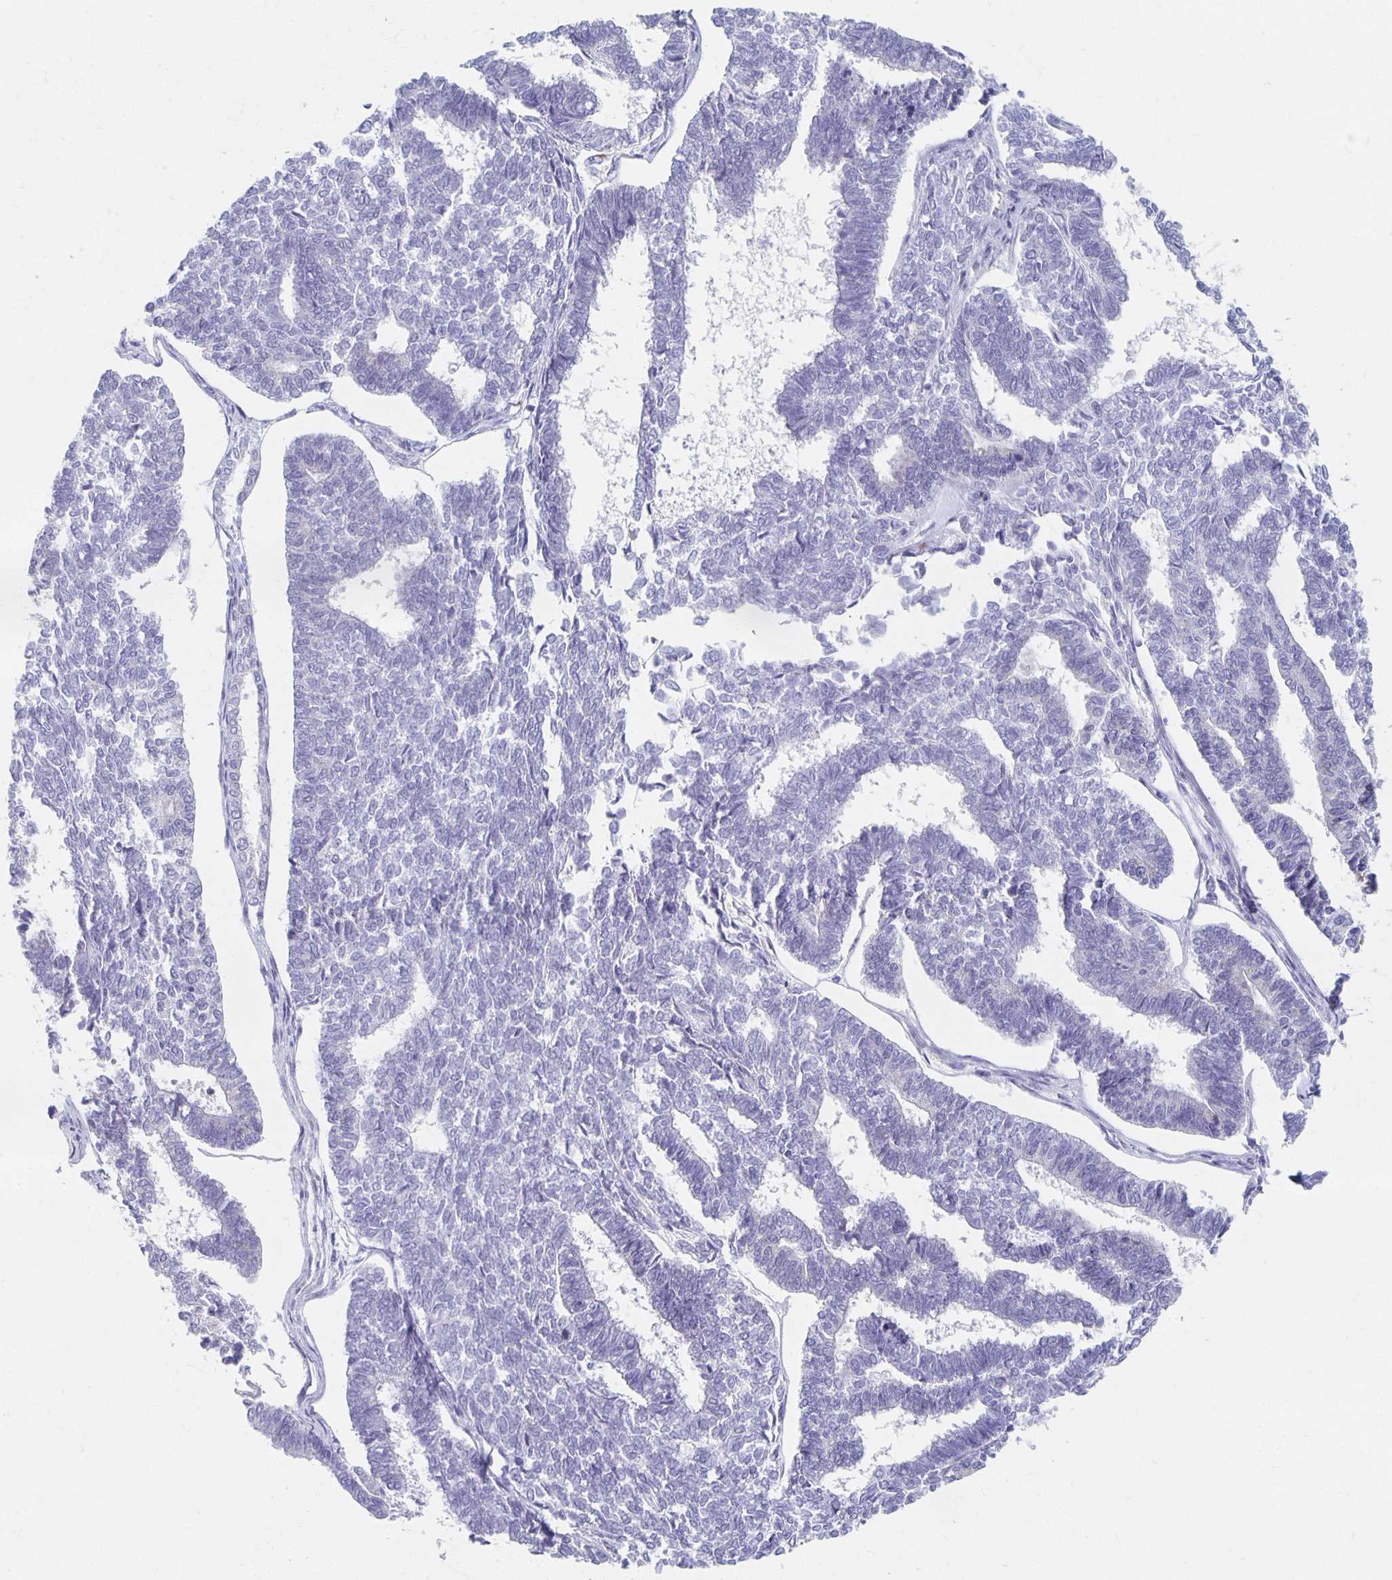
{"staining": {"intensity": "negative", "quantity": "none", "location": "none"}, "tissue": "endometrial cancer", "cell_type": "Tumor cells", "image_type": "cancer", "snomed": [{"axis": "morphology", "description": "Adenocarcinoma, NOS"}, {"axis": "topography", "description": "Endometrium"}], "caption": "Adenocarcinoma (endometrial) was stained to show a protein in brown. There is no significant positivity in tumor cells. The staining is performed using DAB brown chromogen with nuclei counter-stained in using hematoxylin.", "gene": "TEX44", "patient": {"sex": "female", "age": 70}}